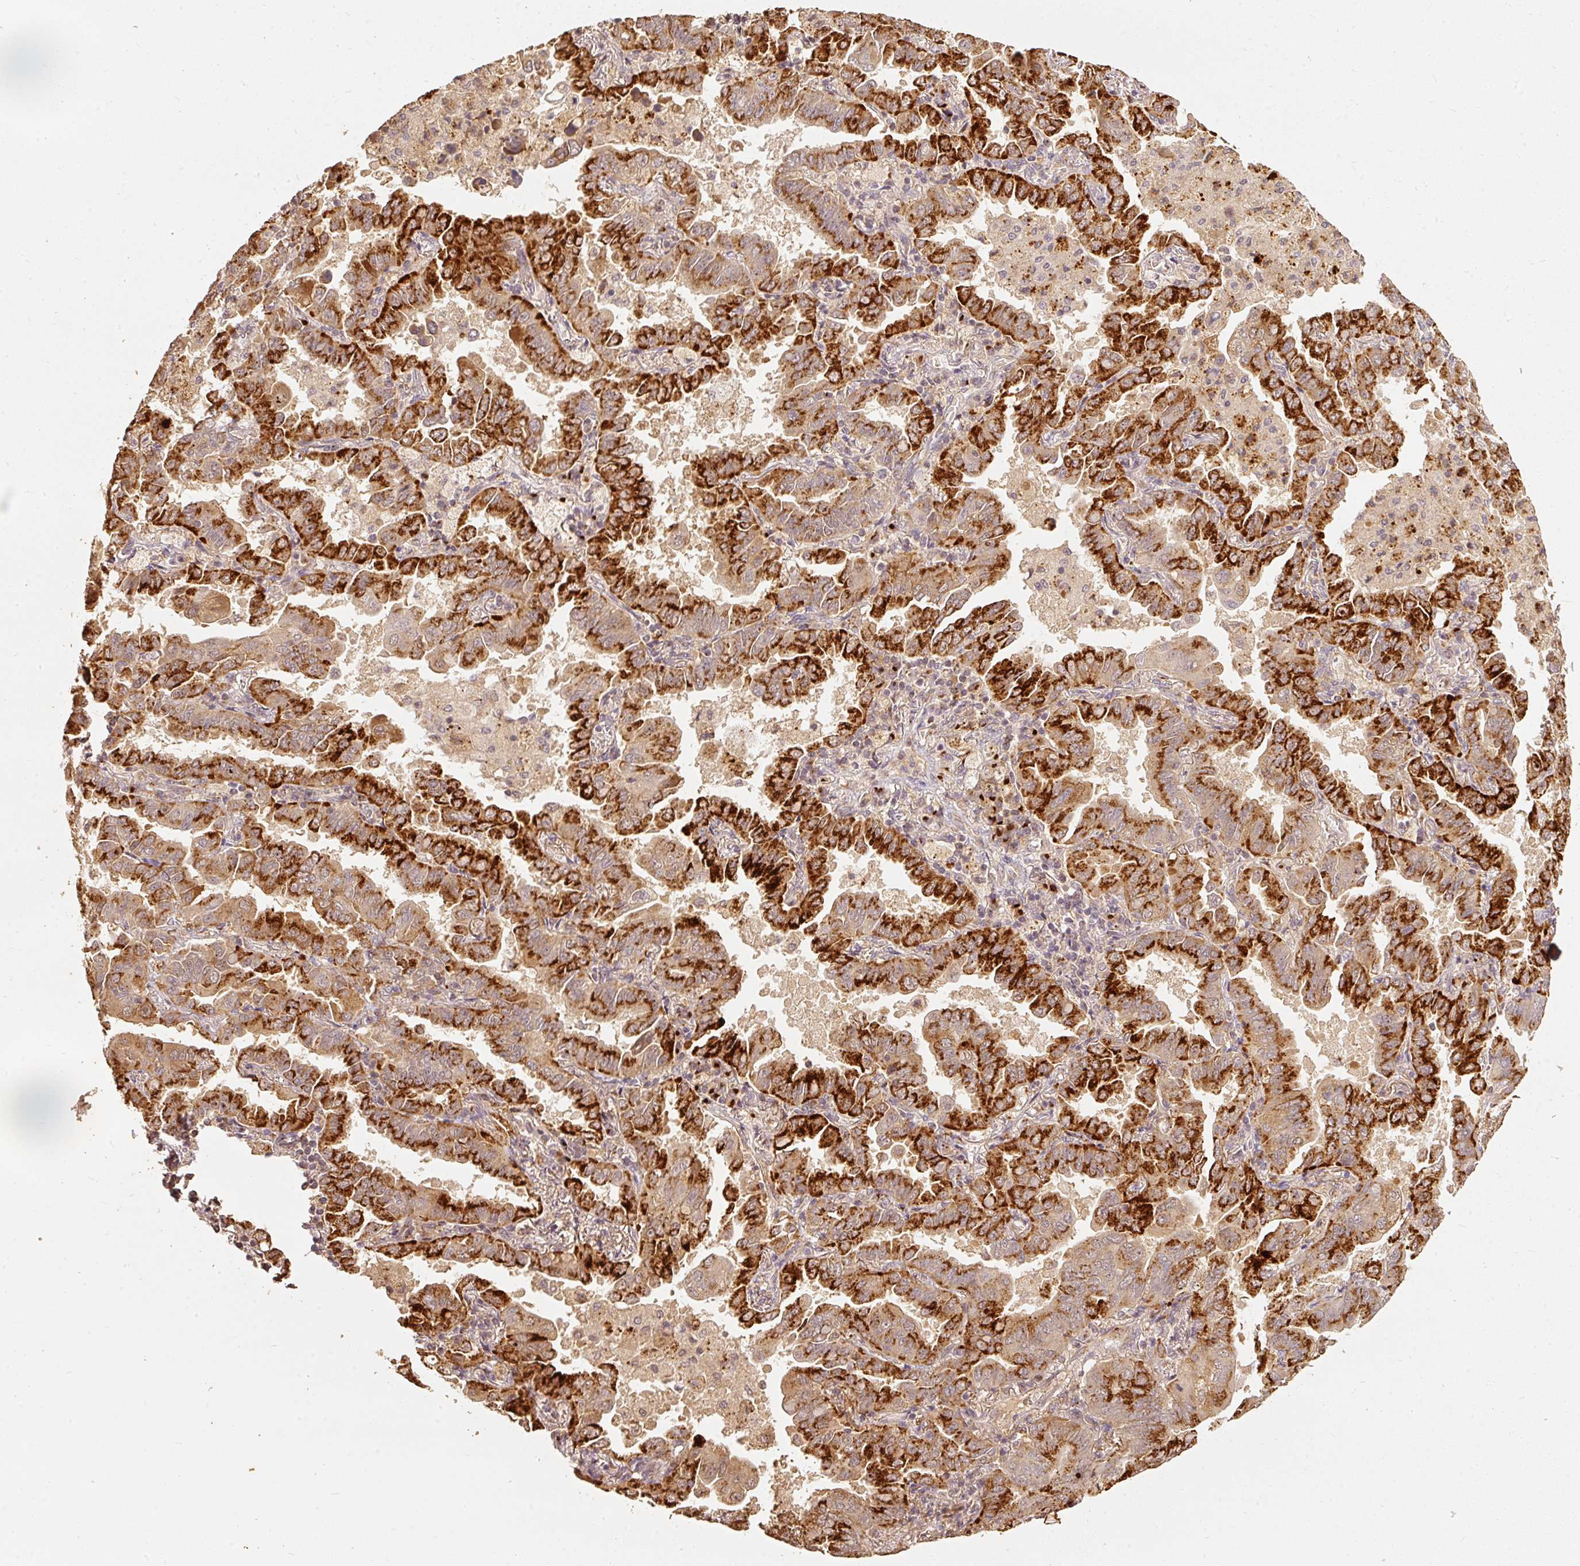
{"staining": {"intensity": "strong", "quantity": ">75%", "location": "cytoplasmic/membranous"}, "tissue": "lung cancer", "cell_type": "Tumor cells", "image_type": "cancer", "snomed": [{"axis": "morphology", "description": "Adenocarcinoma, NOS"}, {"axis": "topography", "description": "Lung"}], "caption": "About >75% of tumor cells in human lung cancer show strong cytoplasmic/membranous protein staining as visualized by brown immunohistochemical staining.", "gene": "FUT8", "patient": {"sex": "male", "age": 64}}